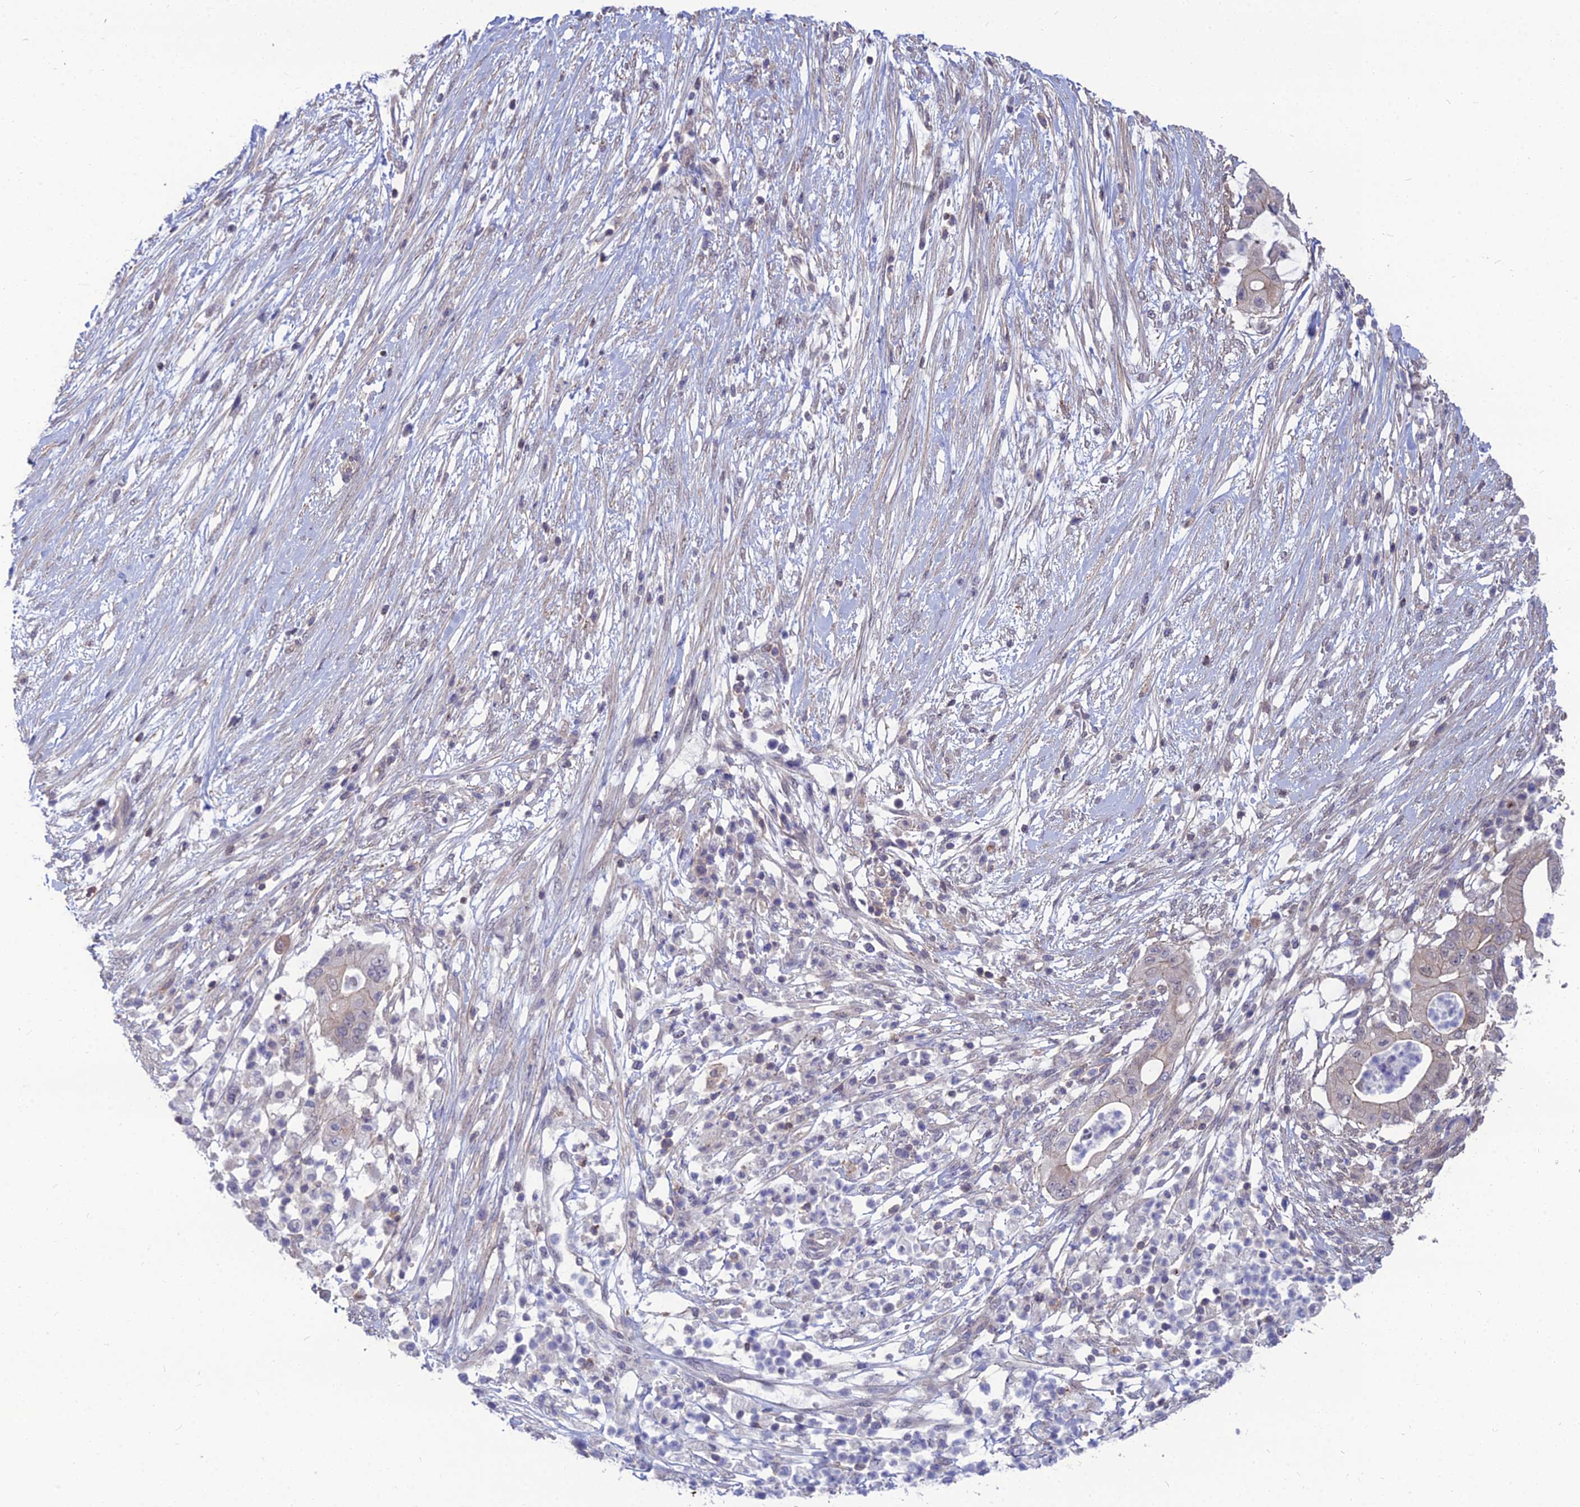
{"staining": {"intensity": "weak", "quantity": "<25%", "location": "cytoplasmic/membranous"}, "tissue": "pancreatic cancer", "cell_type": "Tumor cells", "image_type": "cancer", "snomed": [{"axis": "morphology", "description": "Adenocarcinoma, NOS"}, {"axis": "topography", "description": "Pancreas"}], "caption": "An image of human adenocarcinoma (pancreatic) is negative for staining in tumor cells.", "gene": "OPA3", "patient": {"sex": "male", "age": 68}}